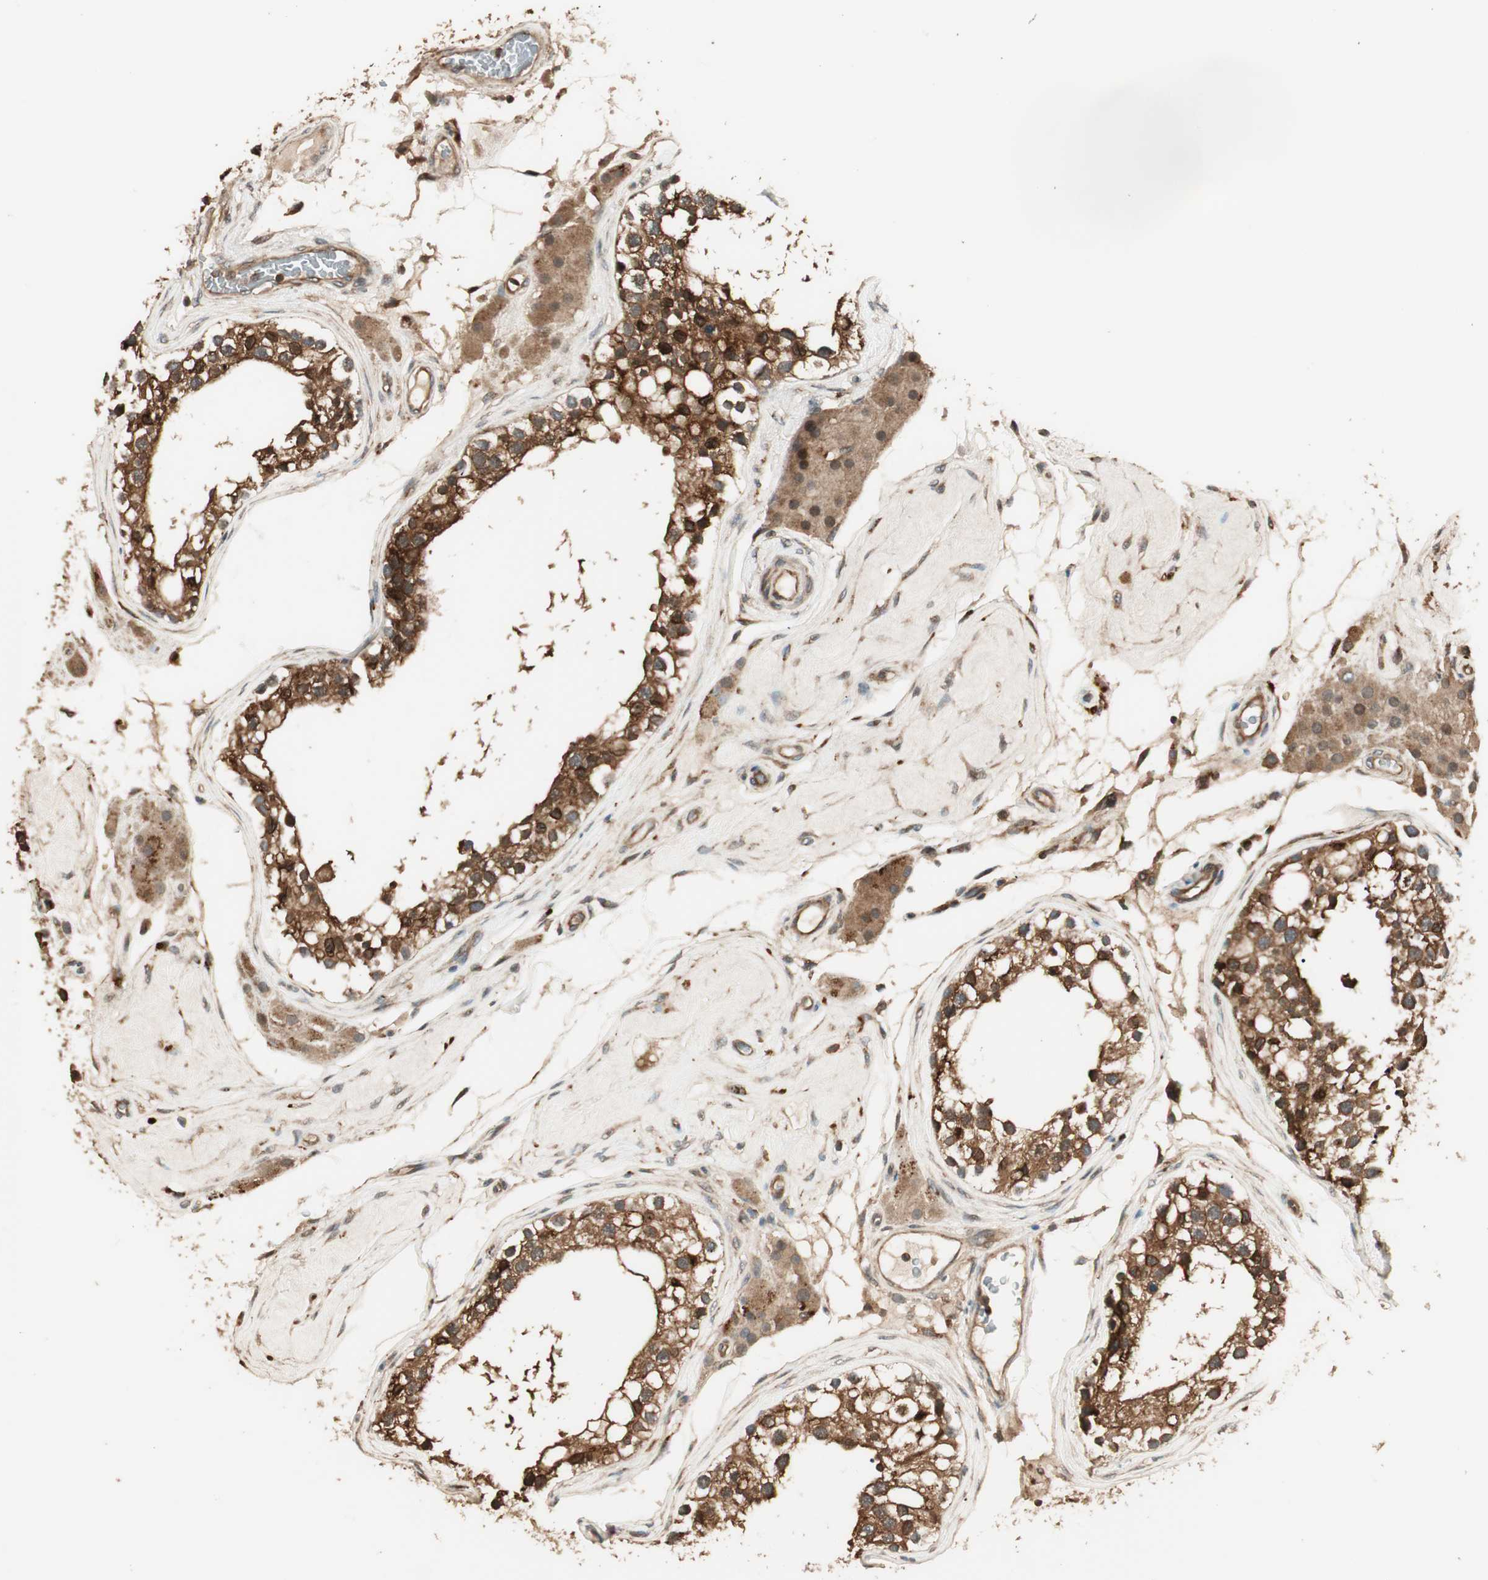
{"staining": {"intensity": "strong", "quantity": ">75%", "location": "cytoplasmic/membranous"}, "tissue": "testis", "cell_type": "Cells in seminiferous ducts", "image_type": "normal", "snomed": [{"axis": "morphology", "description": "Normal tissue, NOS"}, {"axis": "topography", "description": "Testis"}], "caption": "Immunohistochemical staining of benign testis demonstrates strong cytoplasmic/membranous protein positivity in approximately >75% of cells in seminiferous ducts.", "gene": "CNOT4", "patient": {"sex": "male", "age": 68}}